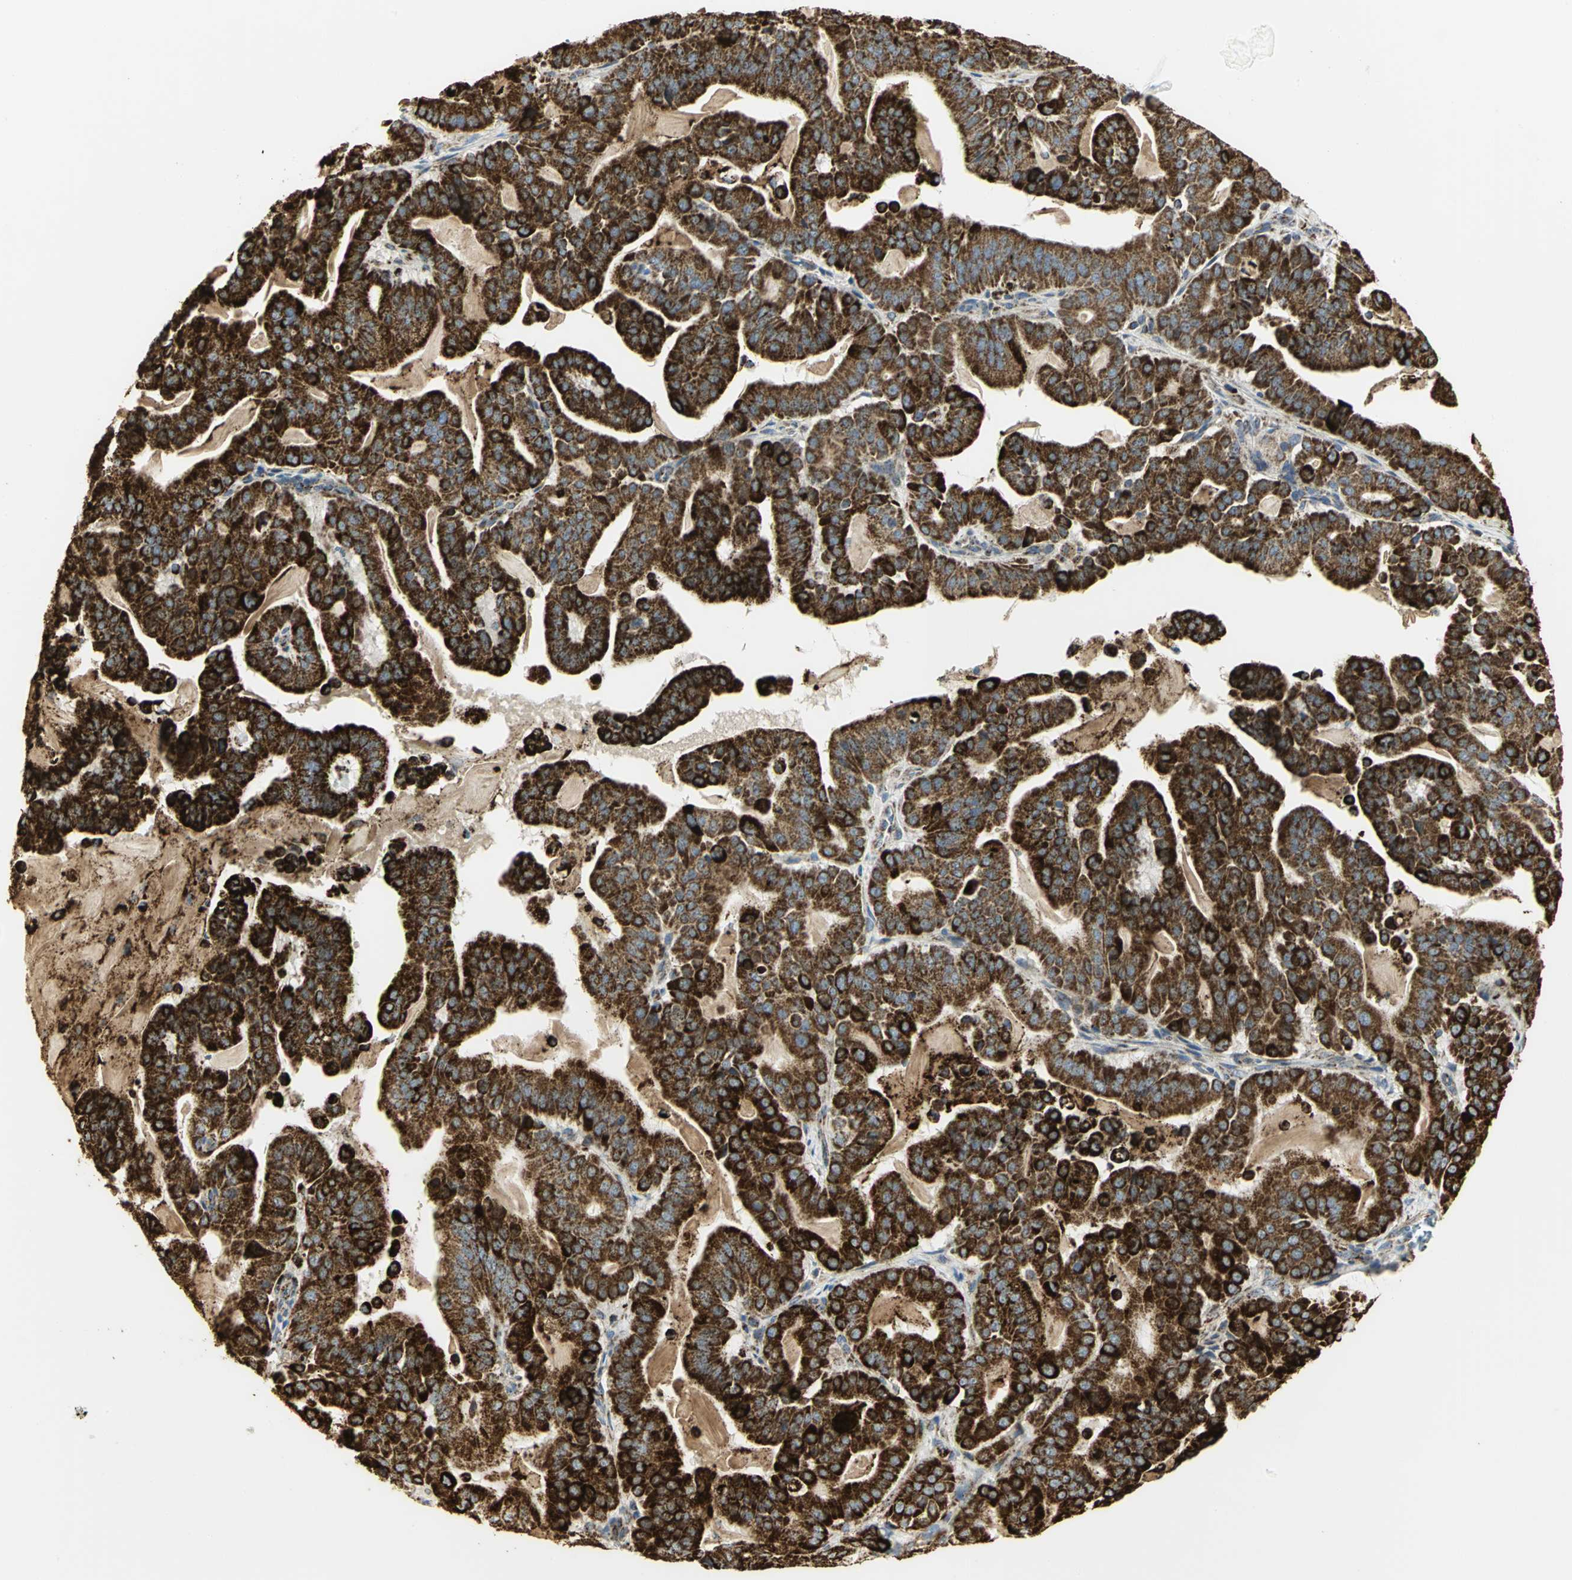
{"staining": {"intensity": "strong", "quantity": ">75%", "location": "cytoplasmic/membranous"}, "tissue": "pancreatic cancer", "cell_type": "Tumor cells", "image_type": "cancer", "snomed": [{"axis": "morphology", "description": "Adenocarcinoma, NOS"}, {"axis": "topography", "description": "Pancreas"}], "caption": "Pancreatic cancer stained for a protein shows strong cytoplasmic/membranous positivity in tumor cells.", "gene": "VDAC1", "patient": {"sex": "male", "age": 63}}